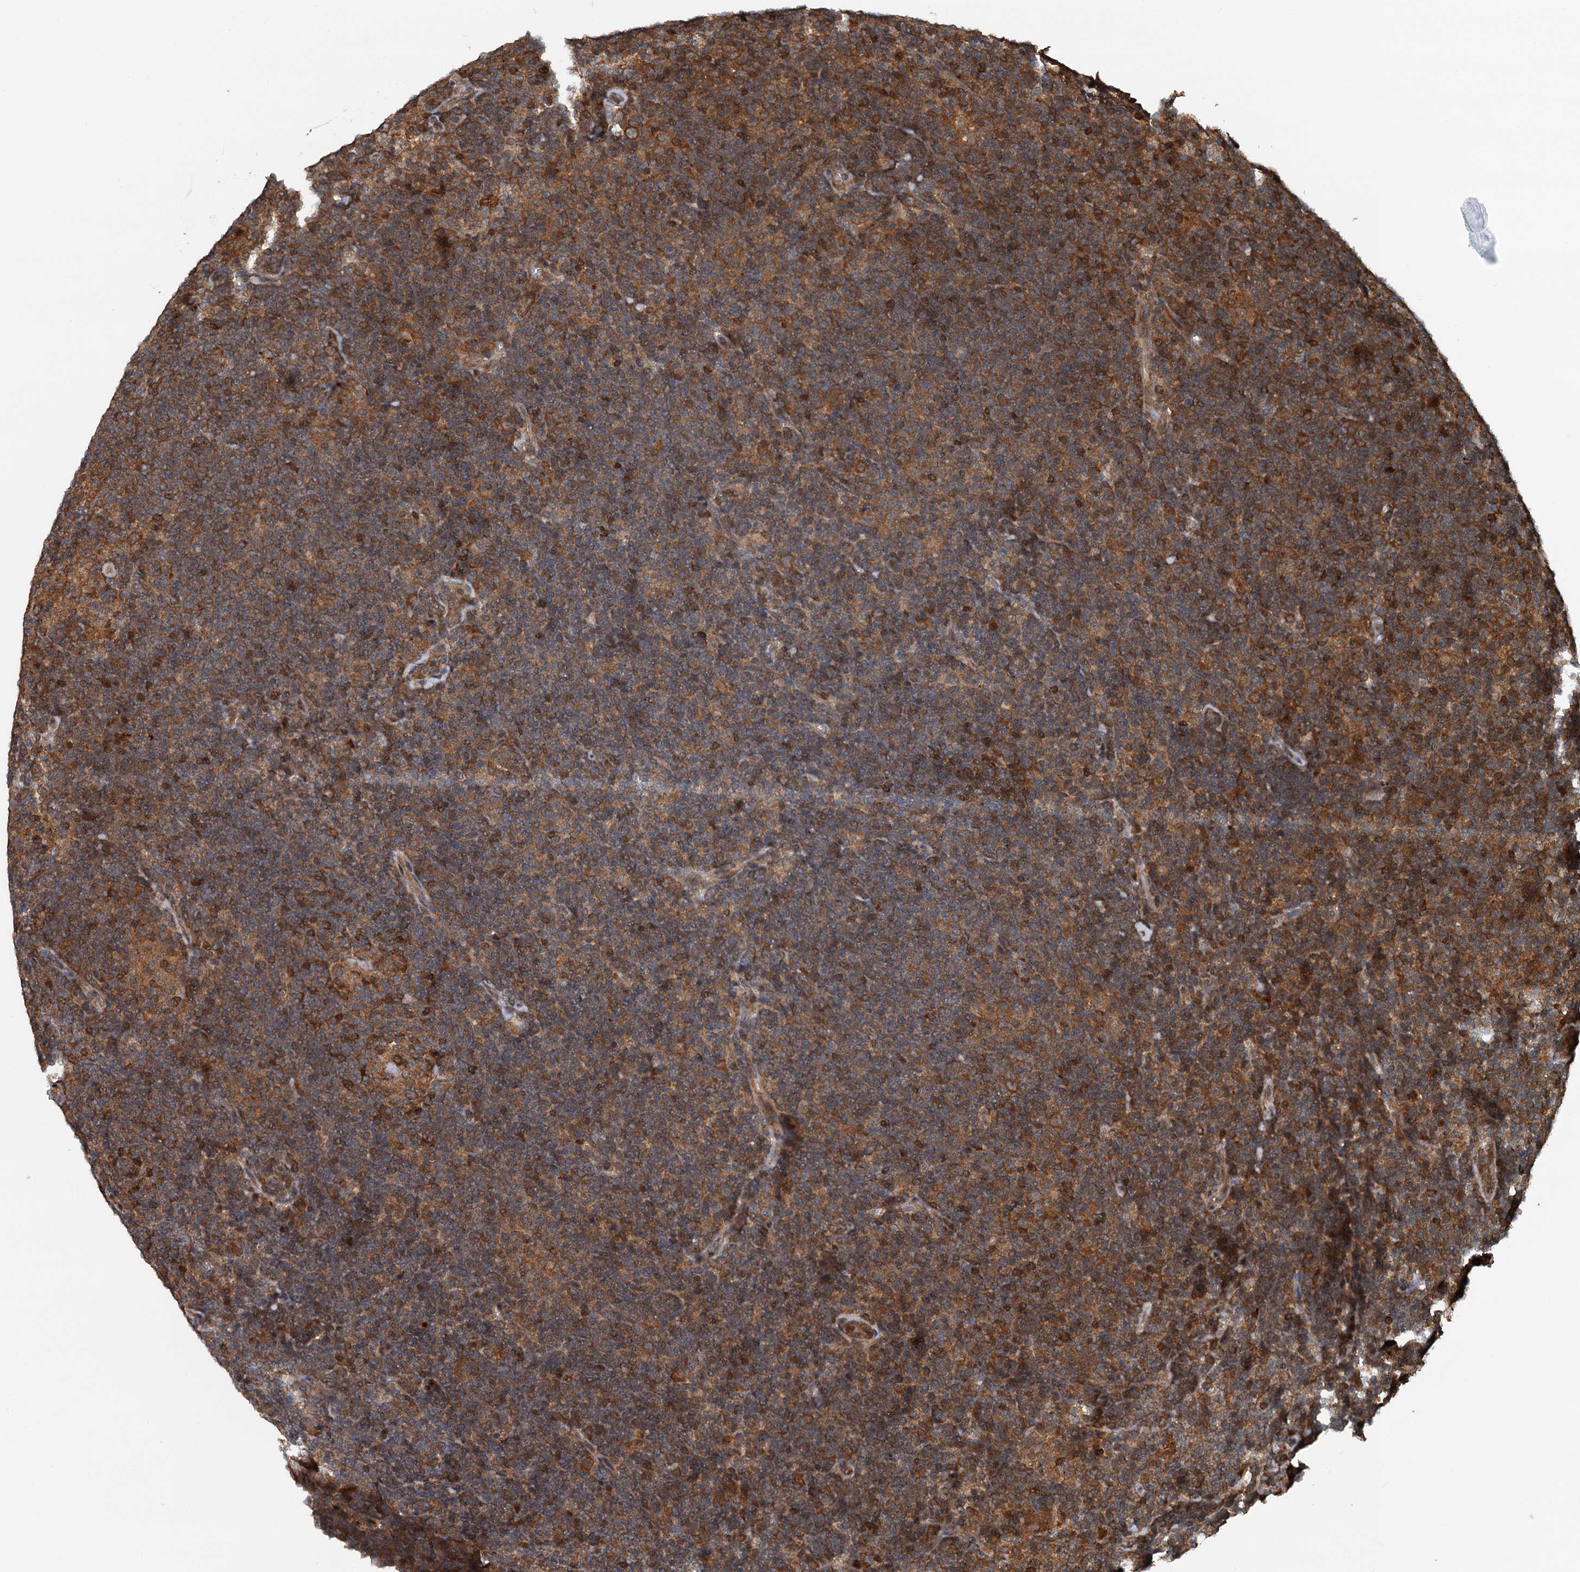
{"staining": {"intensity": "strong", "quantity": ">75%", "location": "cytoplasmic/membranous"}, "tissue": "lymphoma", "cell_type": "Tumor cells", "image_type": "cancer", "snomed": [{"axis": "morphology", "description": "Hodgkin's disease, NOS"}, {"axis": "topography", "description": "Lymph node"}], "caption": "A micrograph showing strong cytoplasmic/membranous positivity in about >75% of tumor cells in Hodgkin's disease, as visualized by brown immunohistochemical staining.", "gene": "STUB1", "patient": {"sex": "female", "age": 57}}